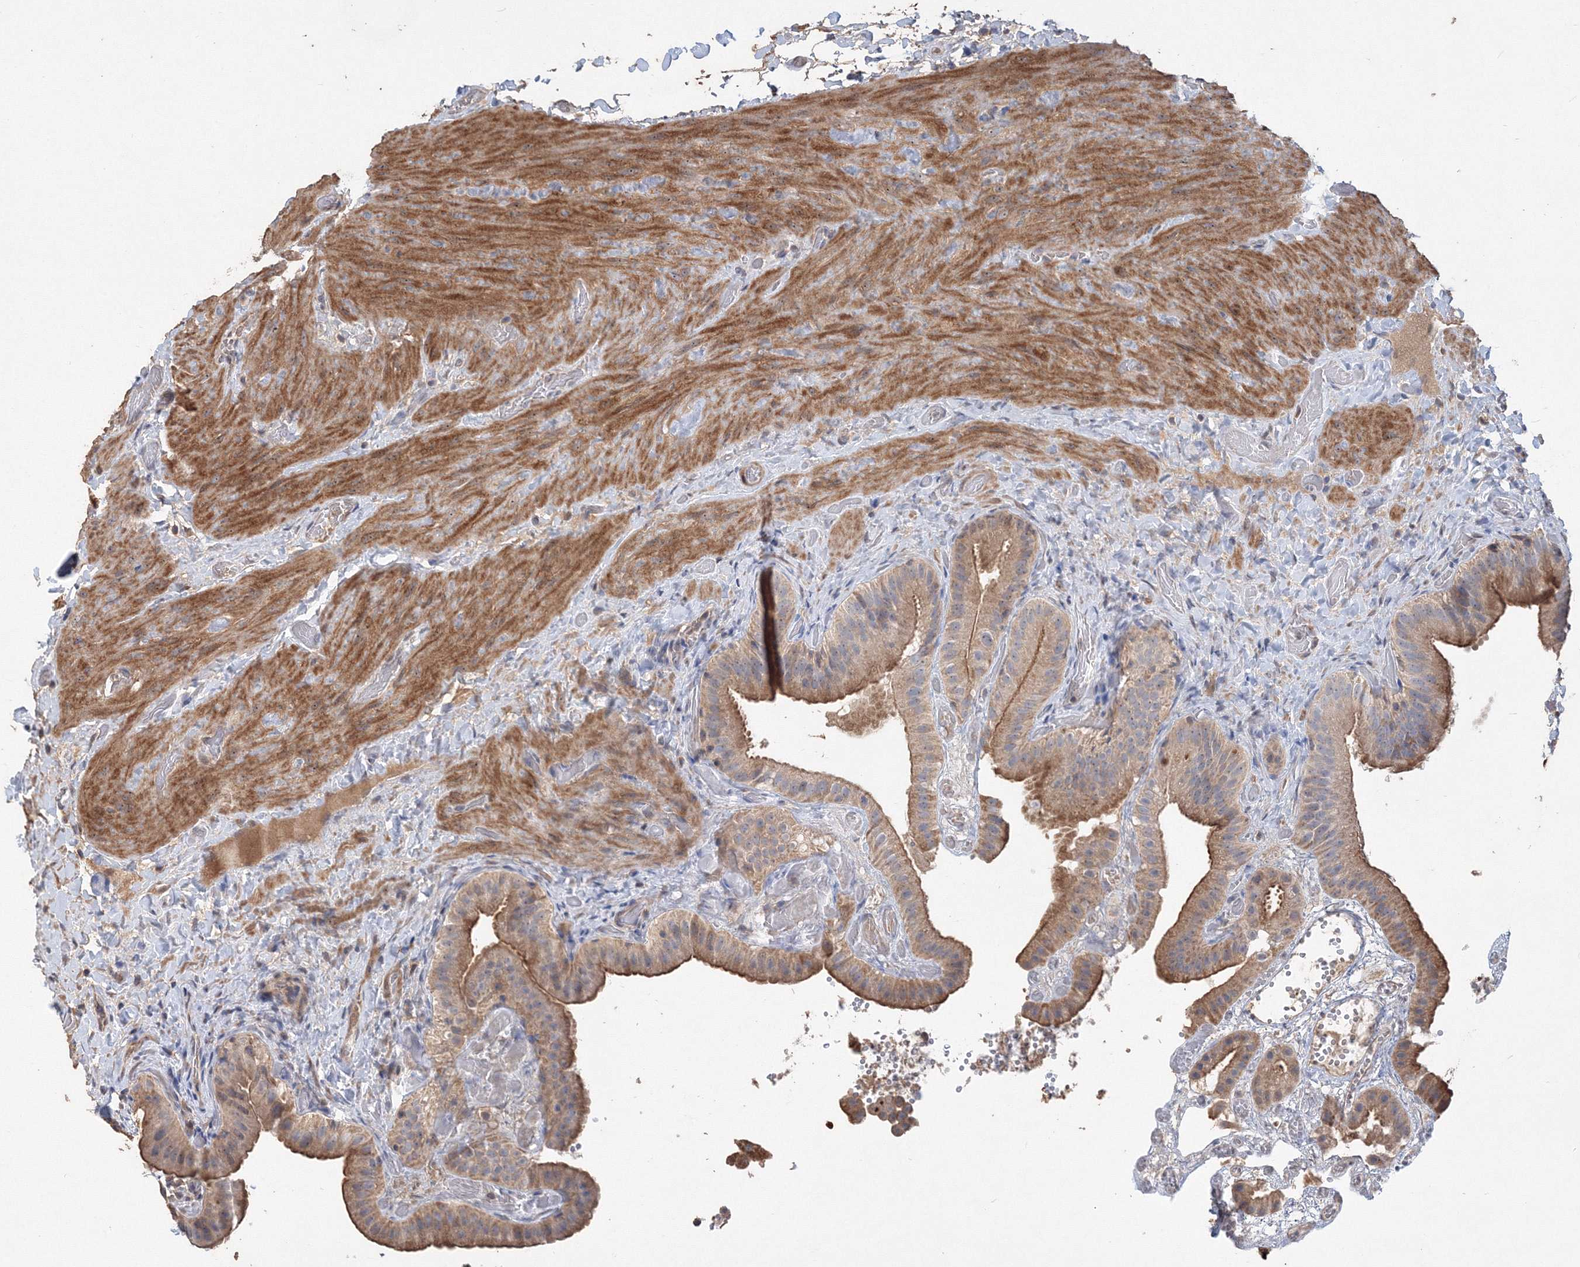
{"staining": {"intensity": "moderate", "quantity": ">75%", "location": "cytoplasmic/membranous"}, "tissue": "gallbladder", "cell_type": "Glandular cells", "image_type": "normal", "snomed": [{"axis": "morphology", "description": "Normal tissue, NOS"}, {"axis": "topography", "description": "Gallbladder"}], "caption": "Immunohistochemistry (IHC) of normal human gallbladder displays medium levels of moderate cytoplasmic/membranous expression in approximately >75% of glandular cells.", "gene": "GRINA", "patient": {"sex": "female", "age": 64}}